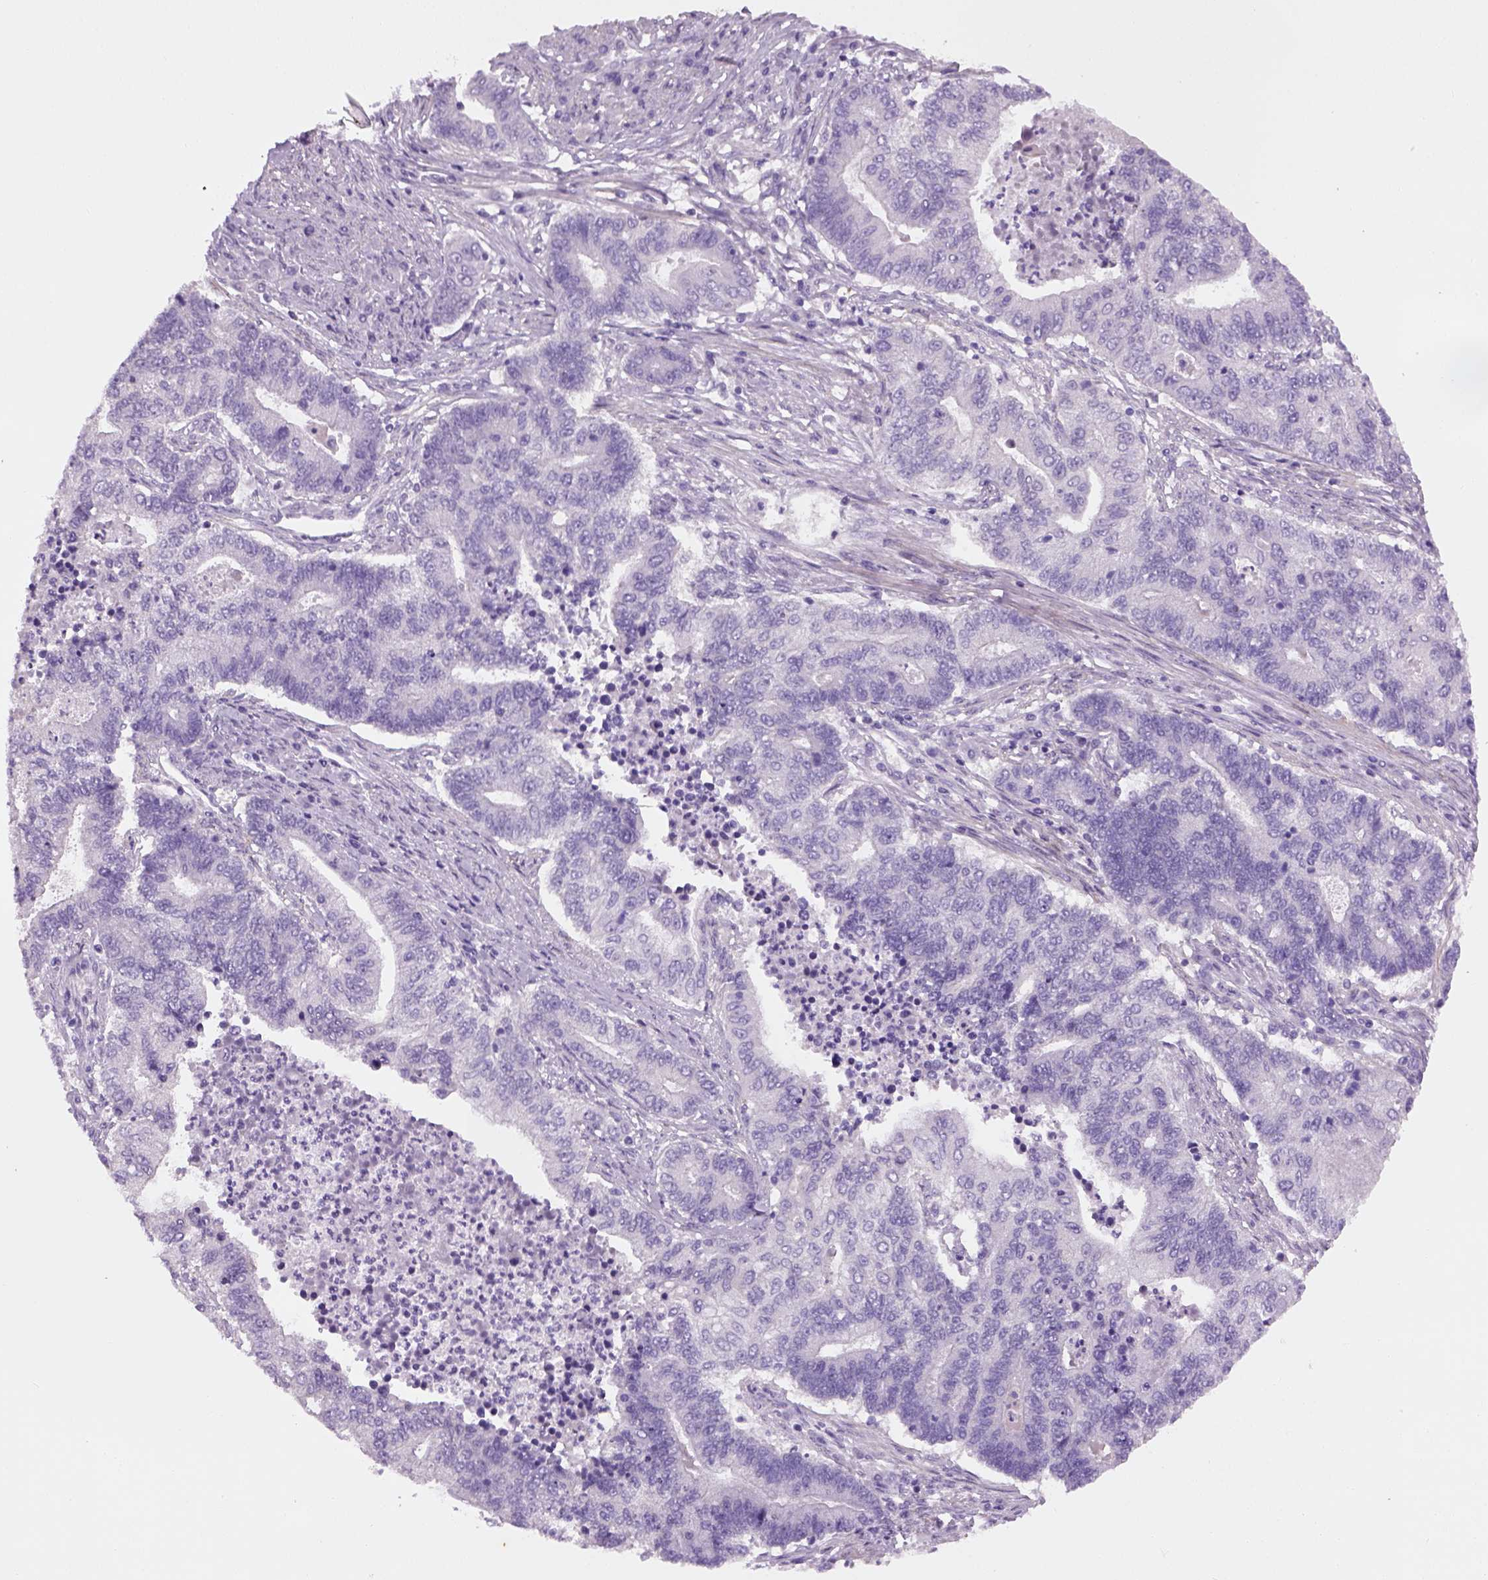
{"staining": {"intensity": "negative", "quantity": "none", "location": "none"}, "tissue": "endometrial cancer", "cell_type": "Tumor cells", "image_type": "cancer", "snomed": [{"axis": "morphology", "description": "Adenocarcinoma, NOS"}, {"axis": "topography", "description": "Uterus"}, {"axis": "topography", "description": "Endometrium"}], "caption": "Protein analysis of adenocarcinoma (endometrial) demonstrates no significant positivity in tumor cells.", "gene": "ELOVL3", "patient": {"sex": "female", "age": 54}}